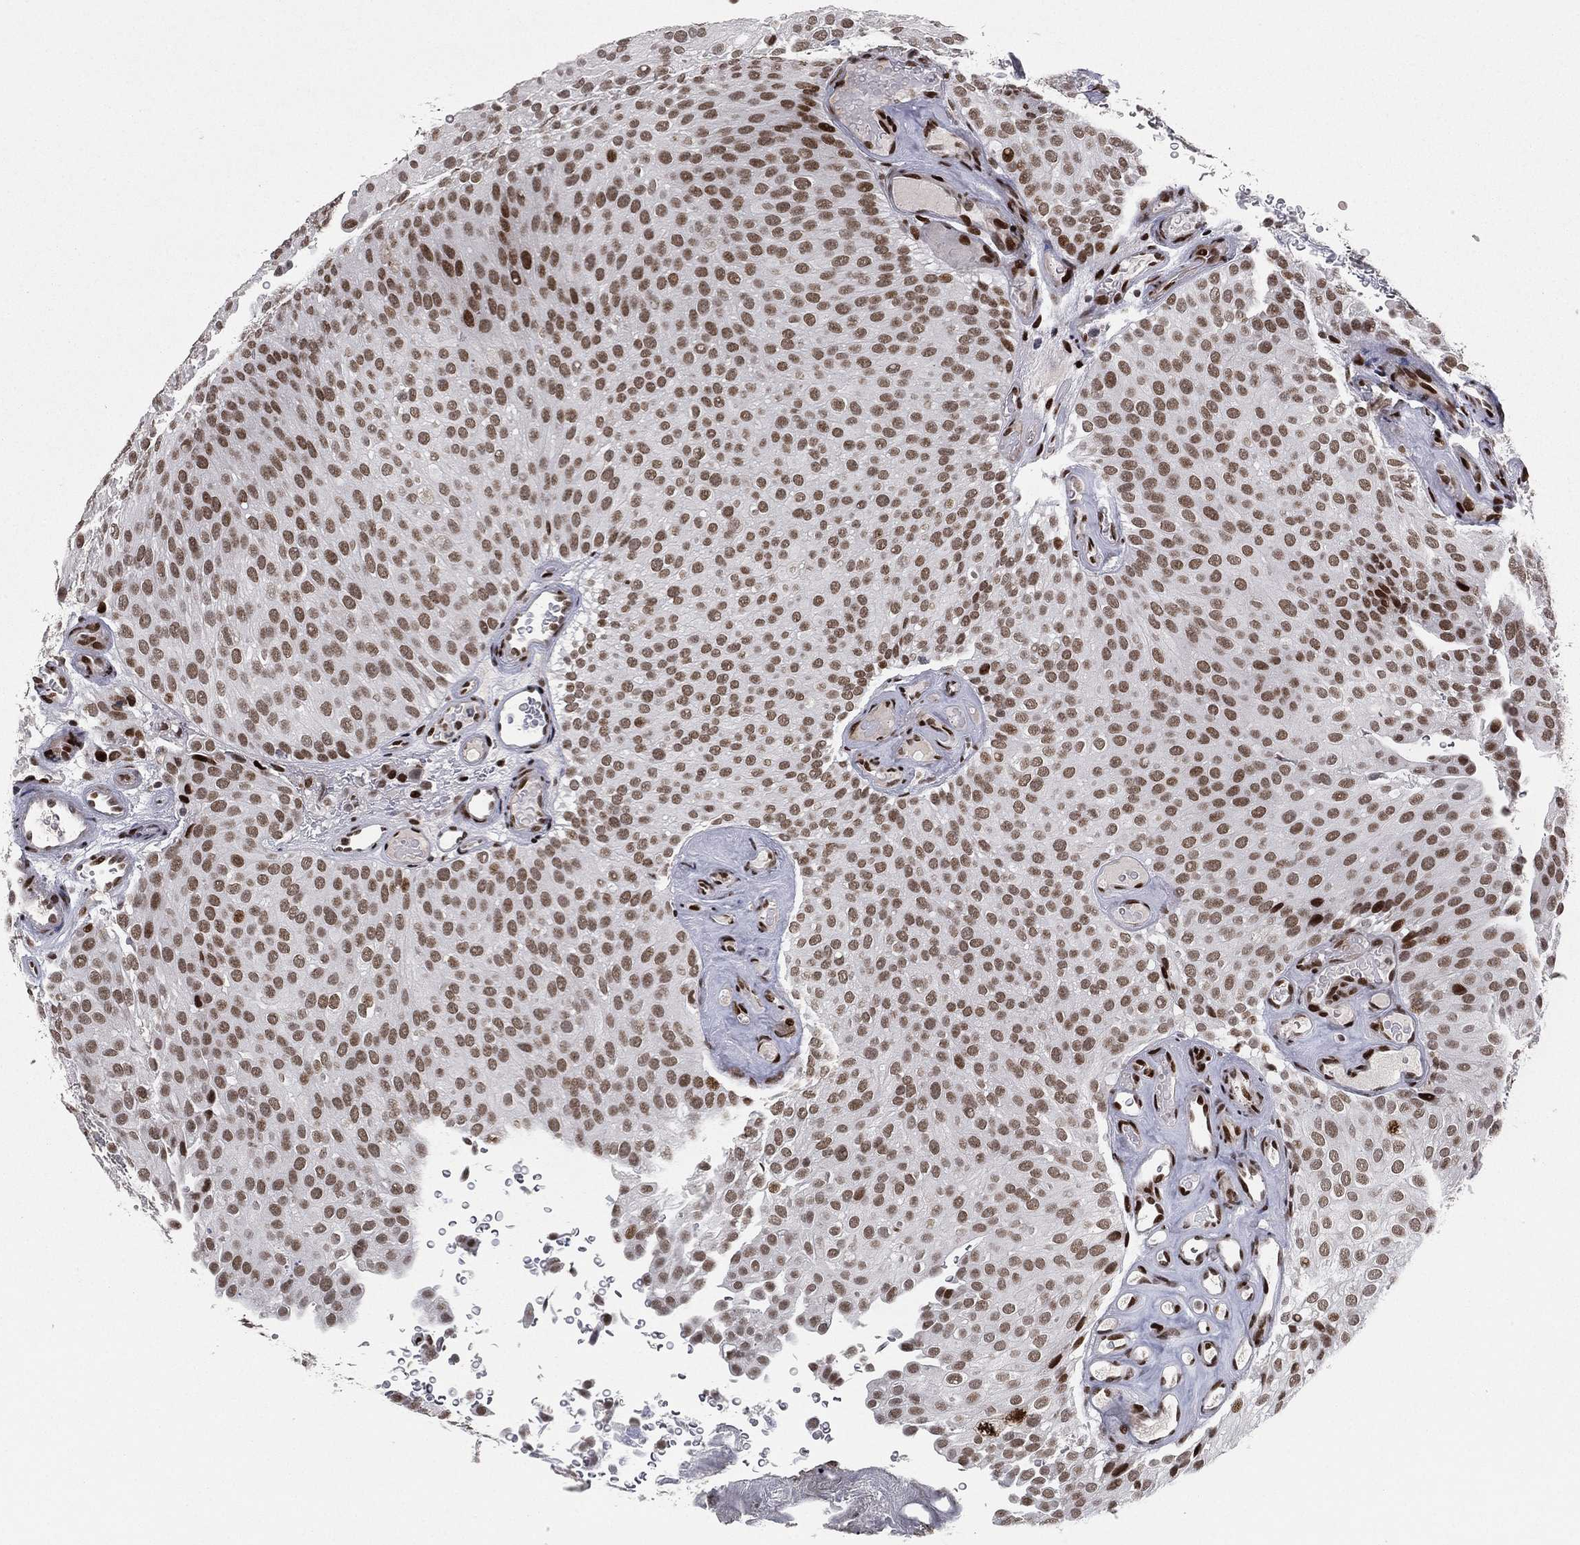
{"staining": {"intensity": "moderate", "quantity": ">75%", "location": "nuclear"}, "tissue": "urothelial cancer", "cell_type": "Tumor cells", "image_type": "cancer", "snomed": [{"axis": "morphology", "description": "Urothelial carcinoma, Low grade"}, {"axis": "topography", "description": "Urinary bladder"}], "caption": "Immunohistochemistry (IHC) (DAB) staining of human urothelial cancer displays moderate nuclear protein positivity in approximately >75% of tumor cells. The protein is stained brown, and the nuclei are stained in blue (DAB IHC with brightfield microscopy, high magnification).", "gene": "RTF1", "patient": {"sex": "male", "age": 78}}